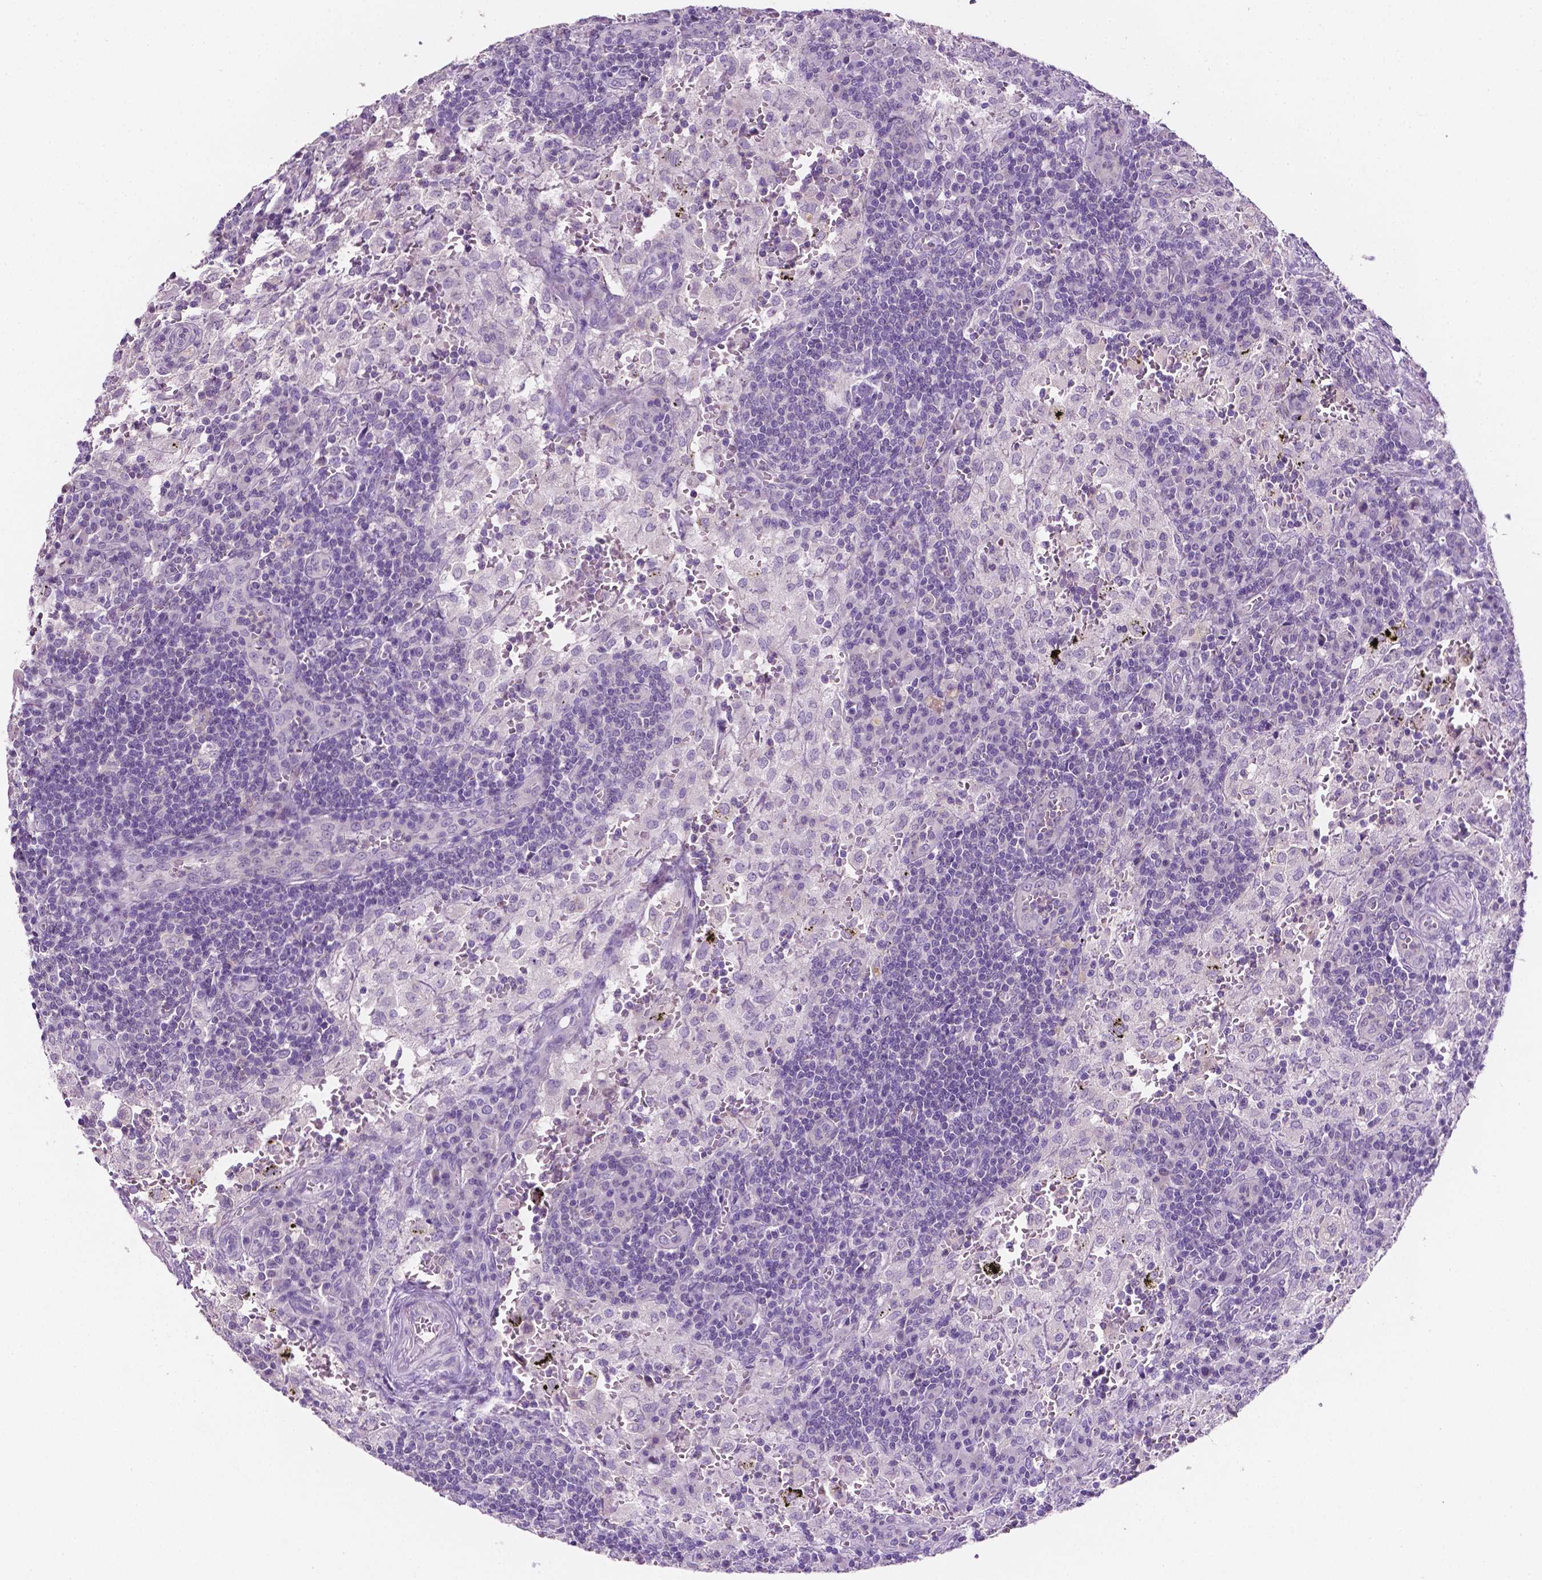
{"staining": {"intensity": "negative", "quantity": "none", "location": "none"}, "tissue": "lymph node", "cell_type": "Germinal center cells", "image_type": "normal", "snomed": [{"axis": "morphology", "description": "Normal tissue, NOS"}, {"axis": "topography", "description": "Lymph node"}], "caption": "Protein analysis of benign lymph node shows no significant staining in germinal center cells. (Brightfield microscopy of DAB (3,3'-diaminobenzidine) immunohistochemistry at high magnification).", "gene": "EGFR", "patient": {"sex": "male", "age": 62}}